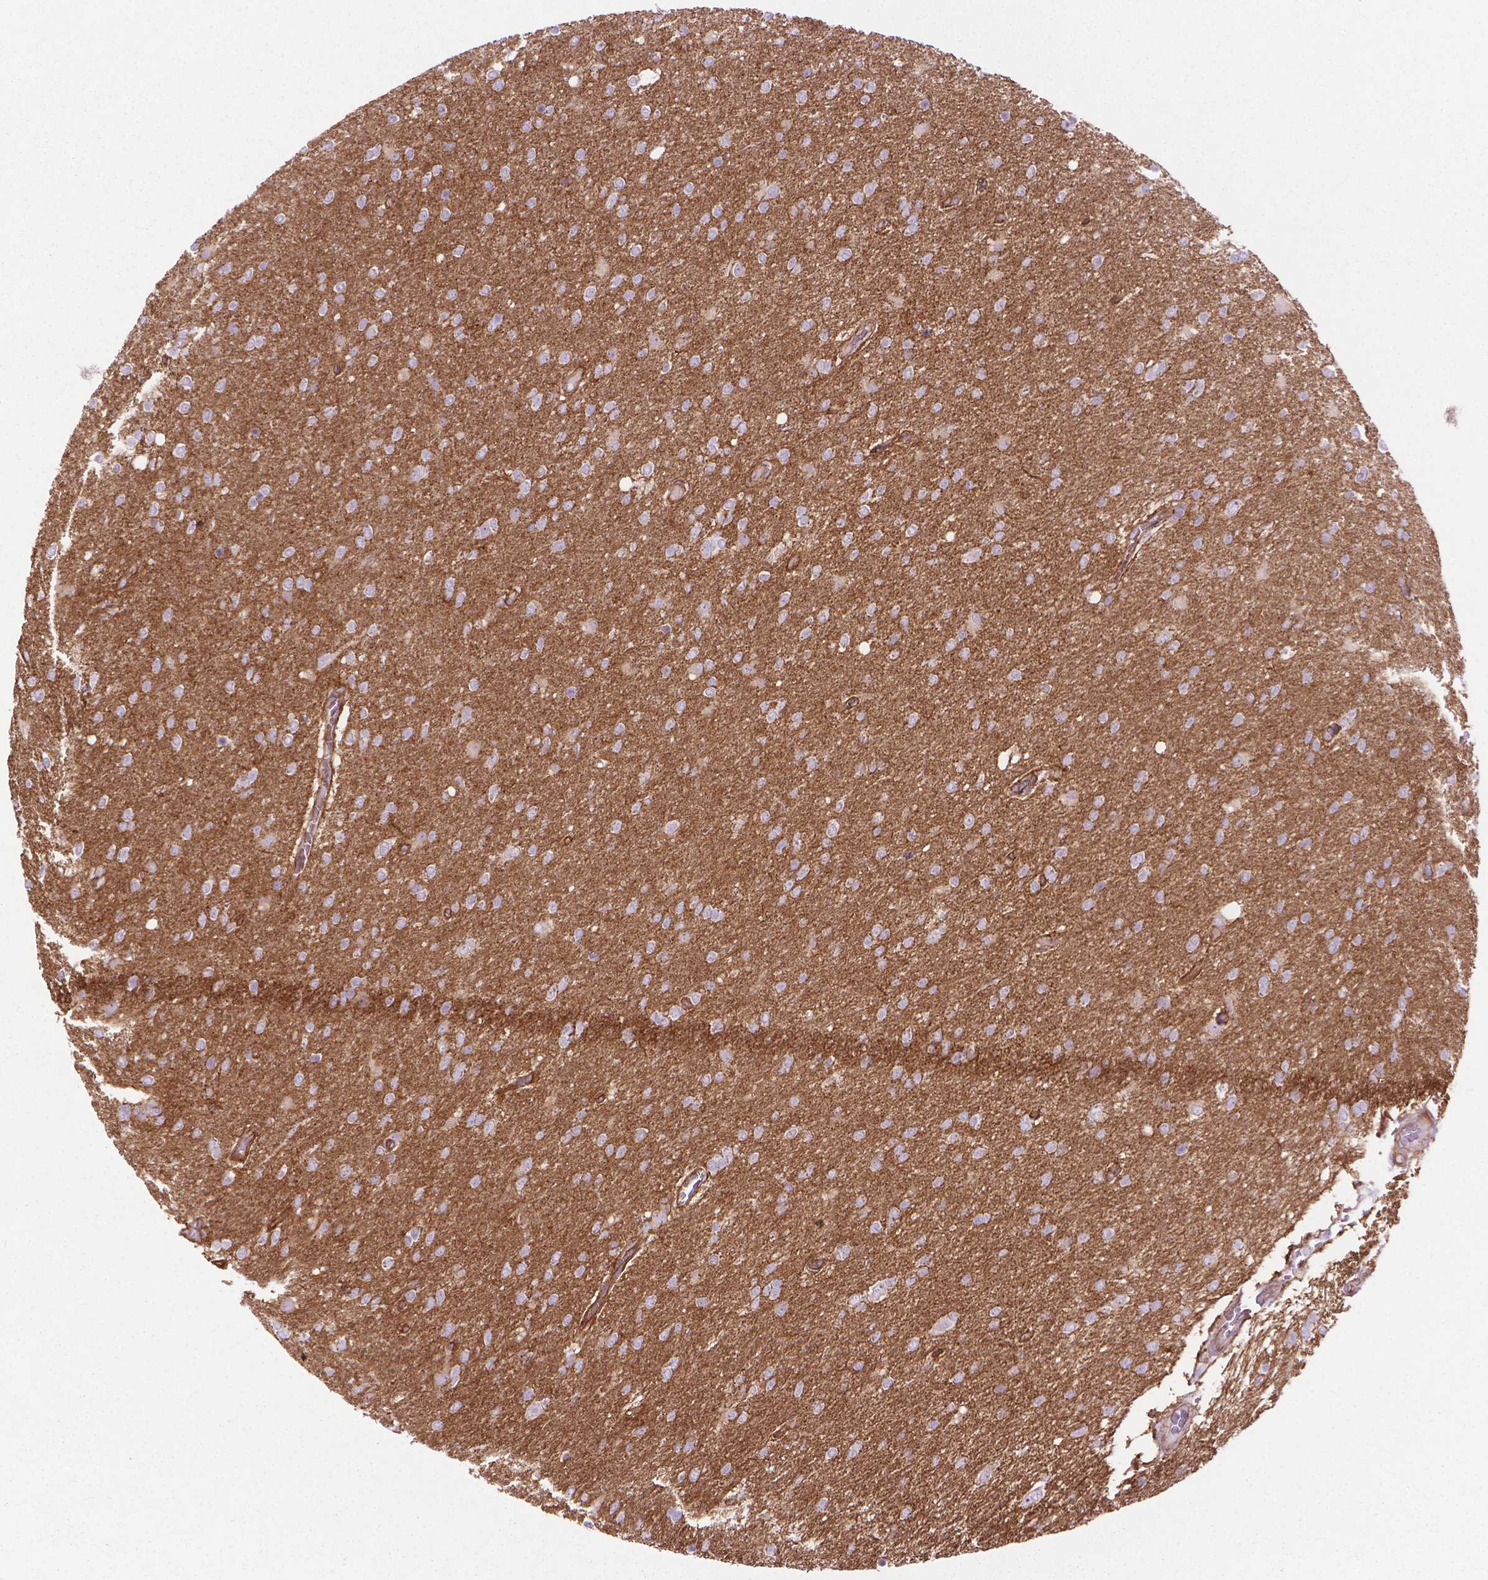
{"staining": {"intensity": "negative", "quantity": "none", "location": "none"}, "tissue": "glioma", "cell_type": "Tumor cells", "image_type": "cancer", "snomed": [{"axis": "morphology", "description": "Glioma, malignant, High grade"}, {"axis": "topography", "description": "Cerebral cortex"}], "caption": "IHC of glioma displays no expression in tumor cells. (Stains: DAB (3,3'-diaminobenzidine) IHC with hematoxylin counter stain, Microscopy: brightfield microscopy at high magnification).", "gene": "TENT5A", "patient": {"sex": "male", "age": 70}}